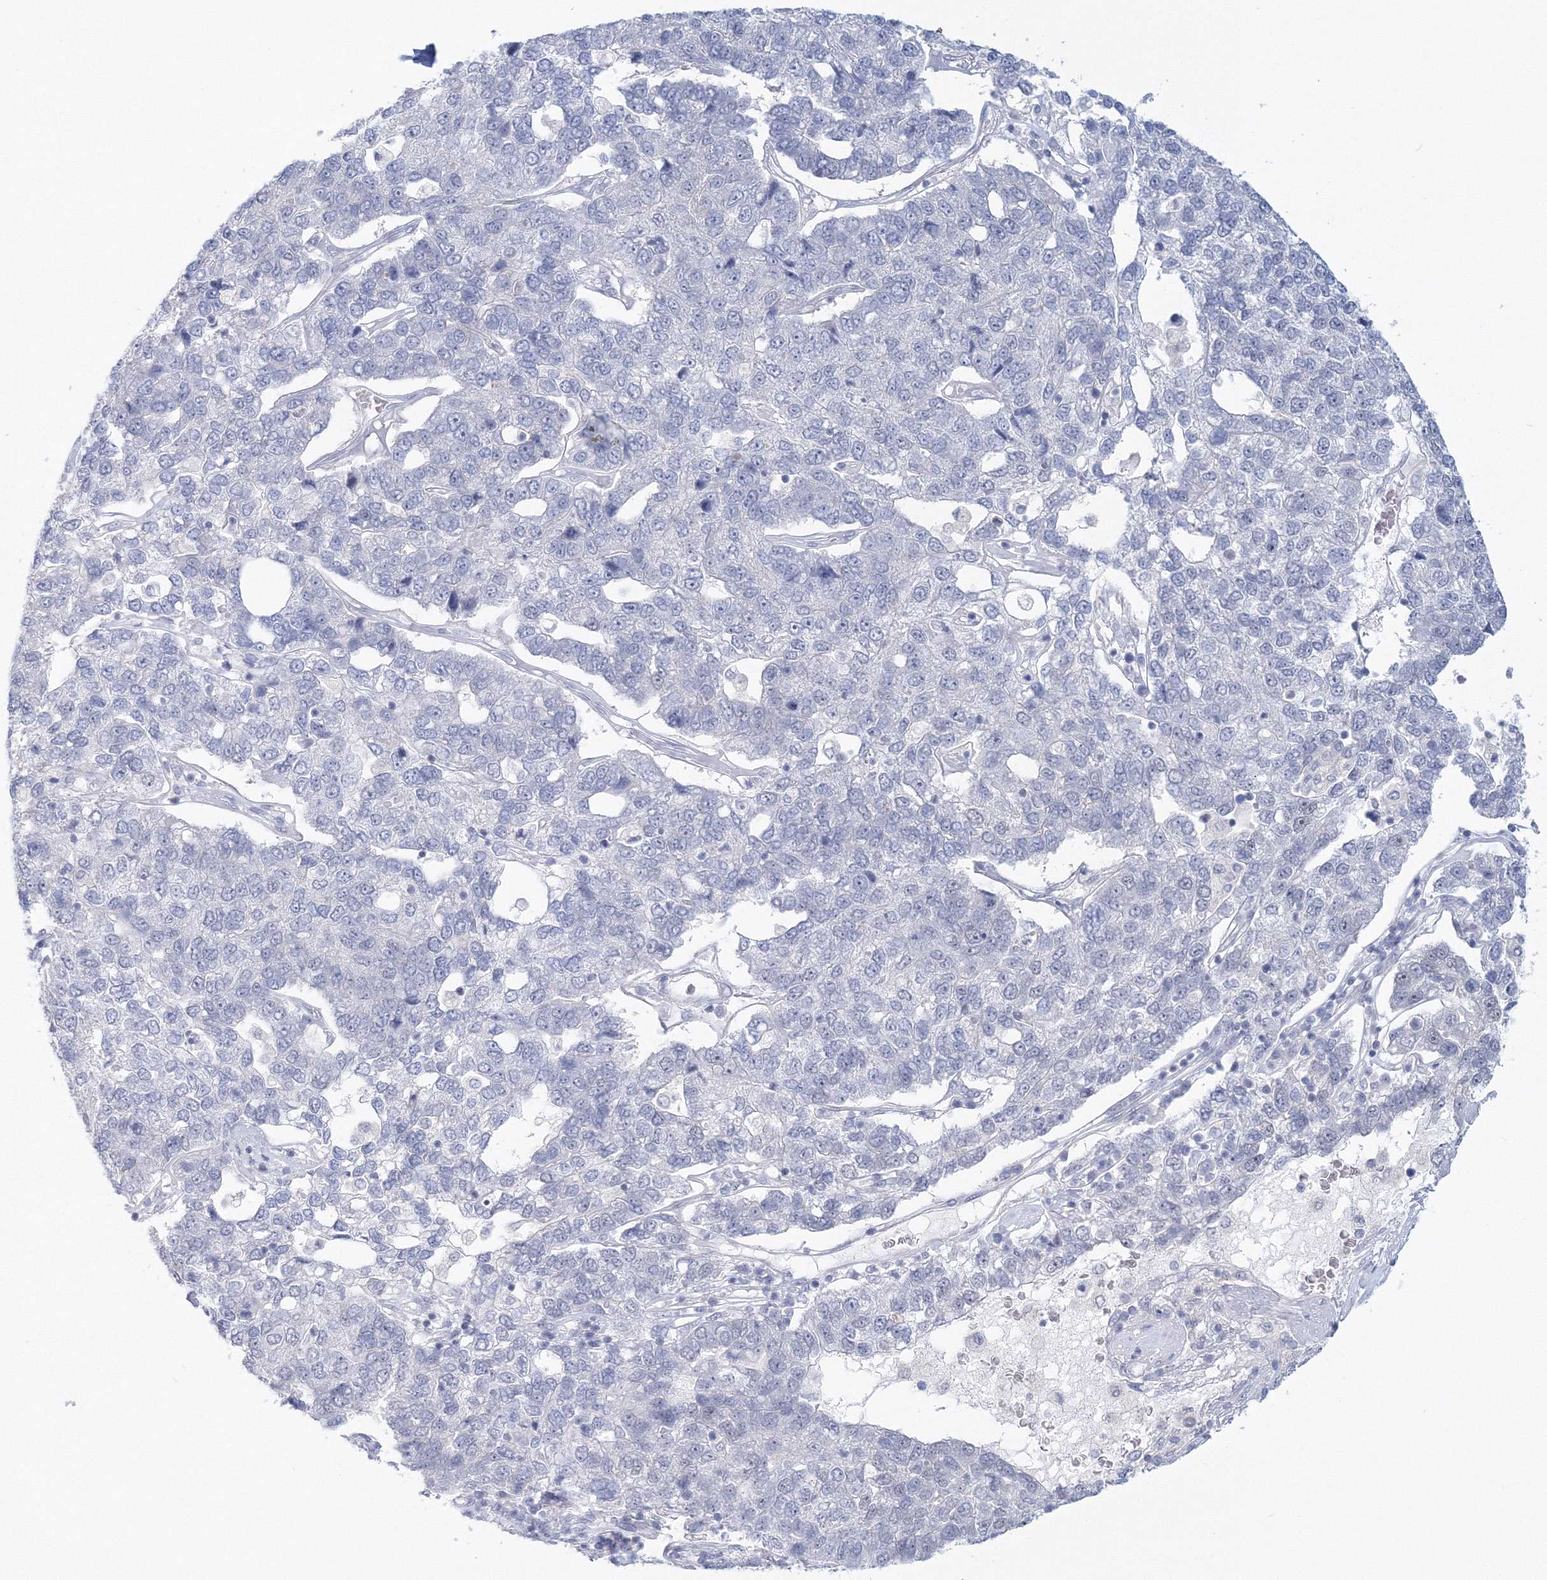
{"staining": {"intensity": "negative", "quantity": "none", "location": "none"}, "tissue": "pancreatic cancer", "cell_type": "Tumor cells", "image_type": "cancer", "snomed": [{"axis": "morphology", "description": "Adenocarcinoma, NOS"}, {"axis": "topography", "description": "Pancreas"}], "caption": "Immunohistochemistry micrograph of neoplastic tissue: adenocarcinoma (pancreatic) stained with DAB (3,3'-diaminobenzidine) demonstrates no significant protein positivity in tumor cells.", "gene": "VSIG1", "patient": {"sex": "female", "age": 61}}